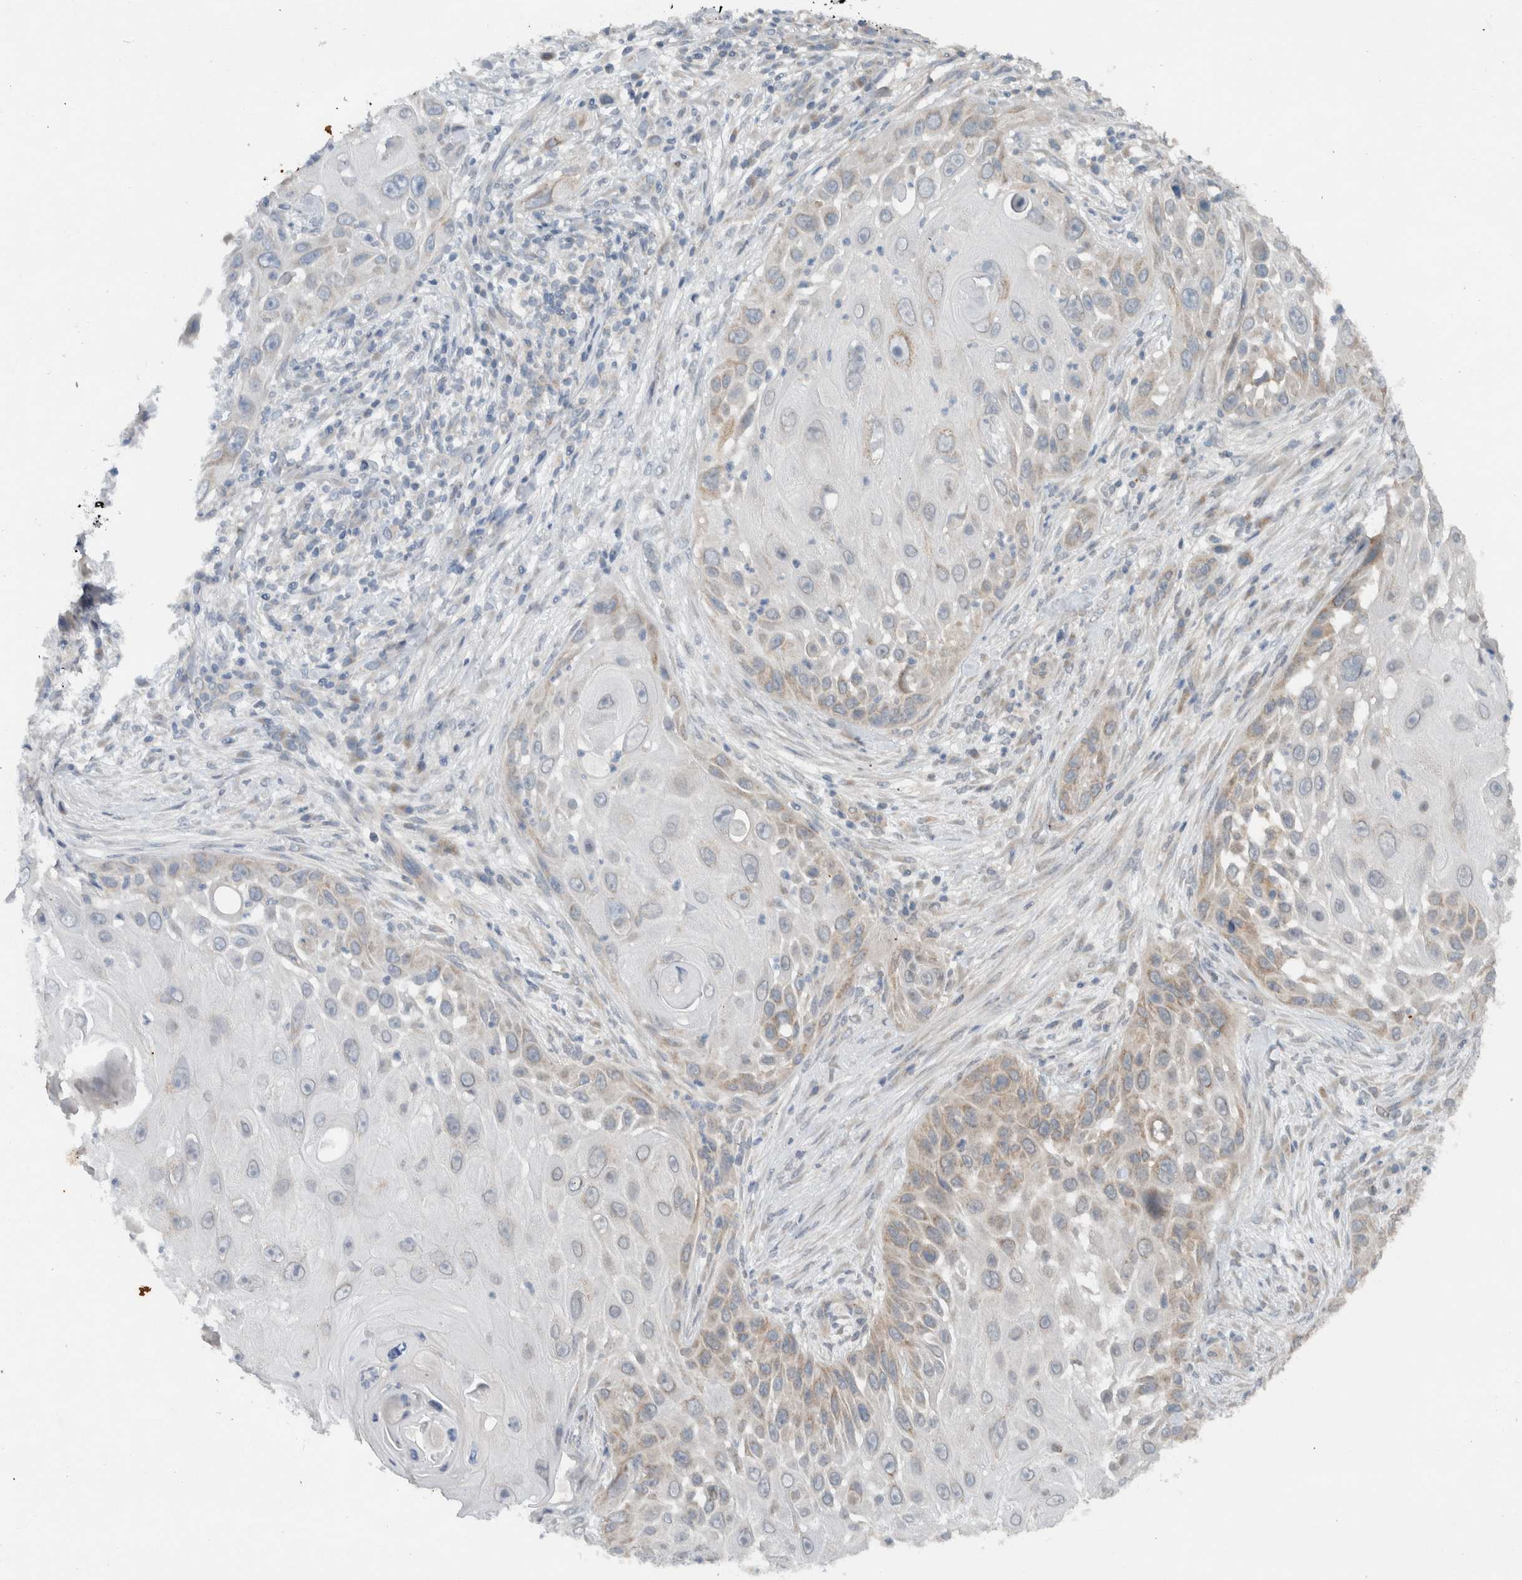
{"staining": {"intensity": "weak", "quantity": "<25%", "location": "cytoplasmic/membranous"}, "tissue": "skin cancer", "cell_type": "Tumor cells", "image_type": "cancer", "snomed": [{"axis": "morphology", "description": "Squamous cell carcinoma, NOS"}, {"axis": "topography", "description": "Skin"}], "caption": "DAB (3,3'-diaminobenzidine) immunohistochemical staining of human skin squamous cell carcinoma shows no significant staining in tumor cells.", "gene": "KLHL6", "patient": {"sex": "female", "age": 44}}